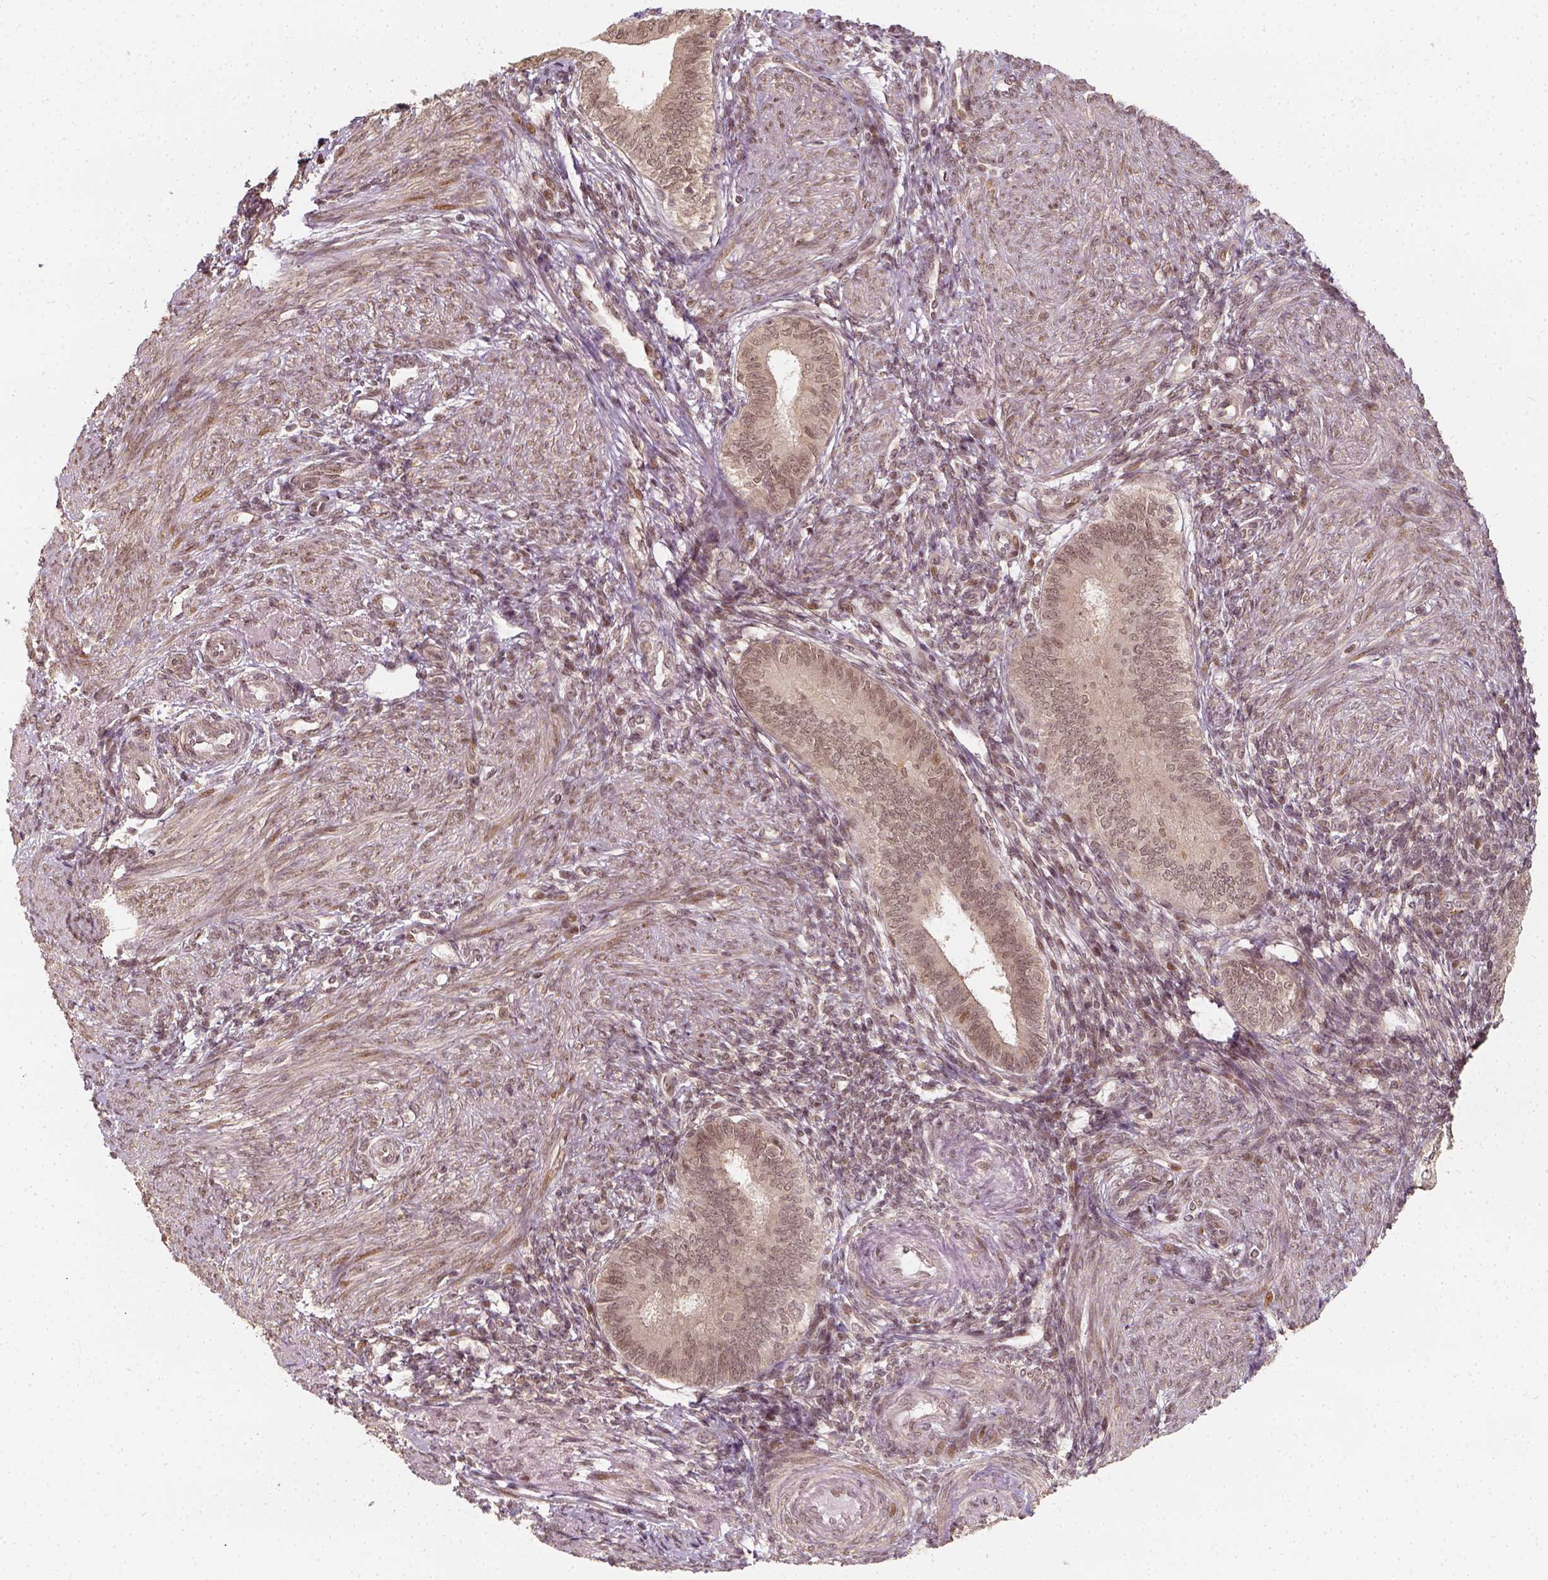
{"staining": {"intensity": "weak", "quantity": ">75%", "location": "nuclear"}, "tissue": "endometrium", "cell_type": "Cells in endometrial stroma", "image_type": "normal", "snomed": [{"axis": "morphology", "description": "Normal tissue, NOS"}, {"axis": "topography", "description": "Endometrium"}], "caption": "Benign endometrium displays weak nuclear positivity in approximately >75% of cells in endometrial stroma, visualized by immunohistochemistry. The staining is performed using DAB (3,3'-diaminobenzidine) brown chromogen to label protein expression. The nuclei are counter-stained blue using hematoxylin.", "gene": "ZMAT3", "patient": {"sex": "female", "age": 39}}